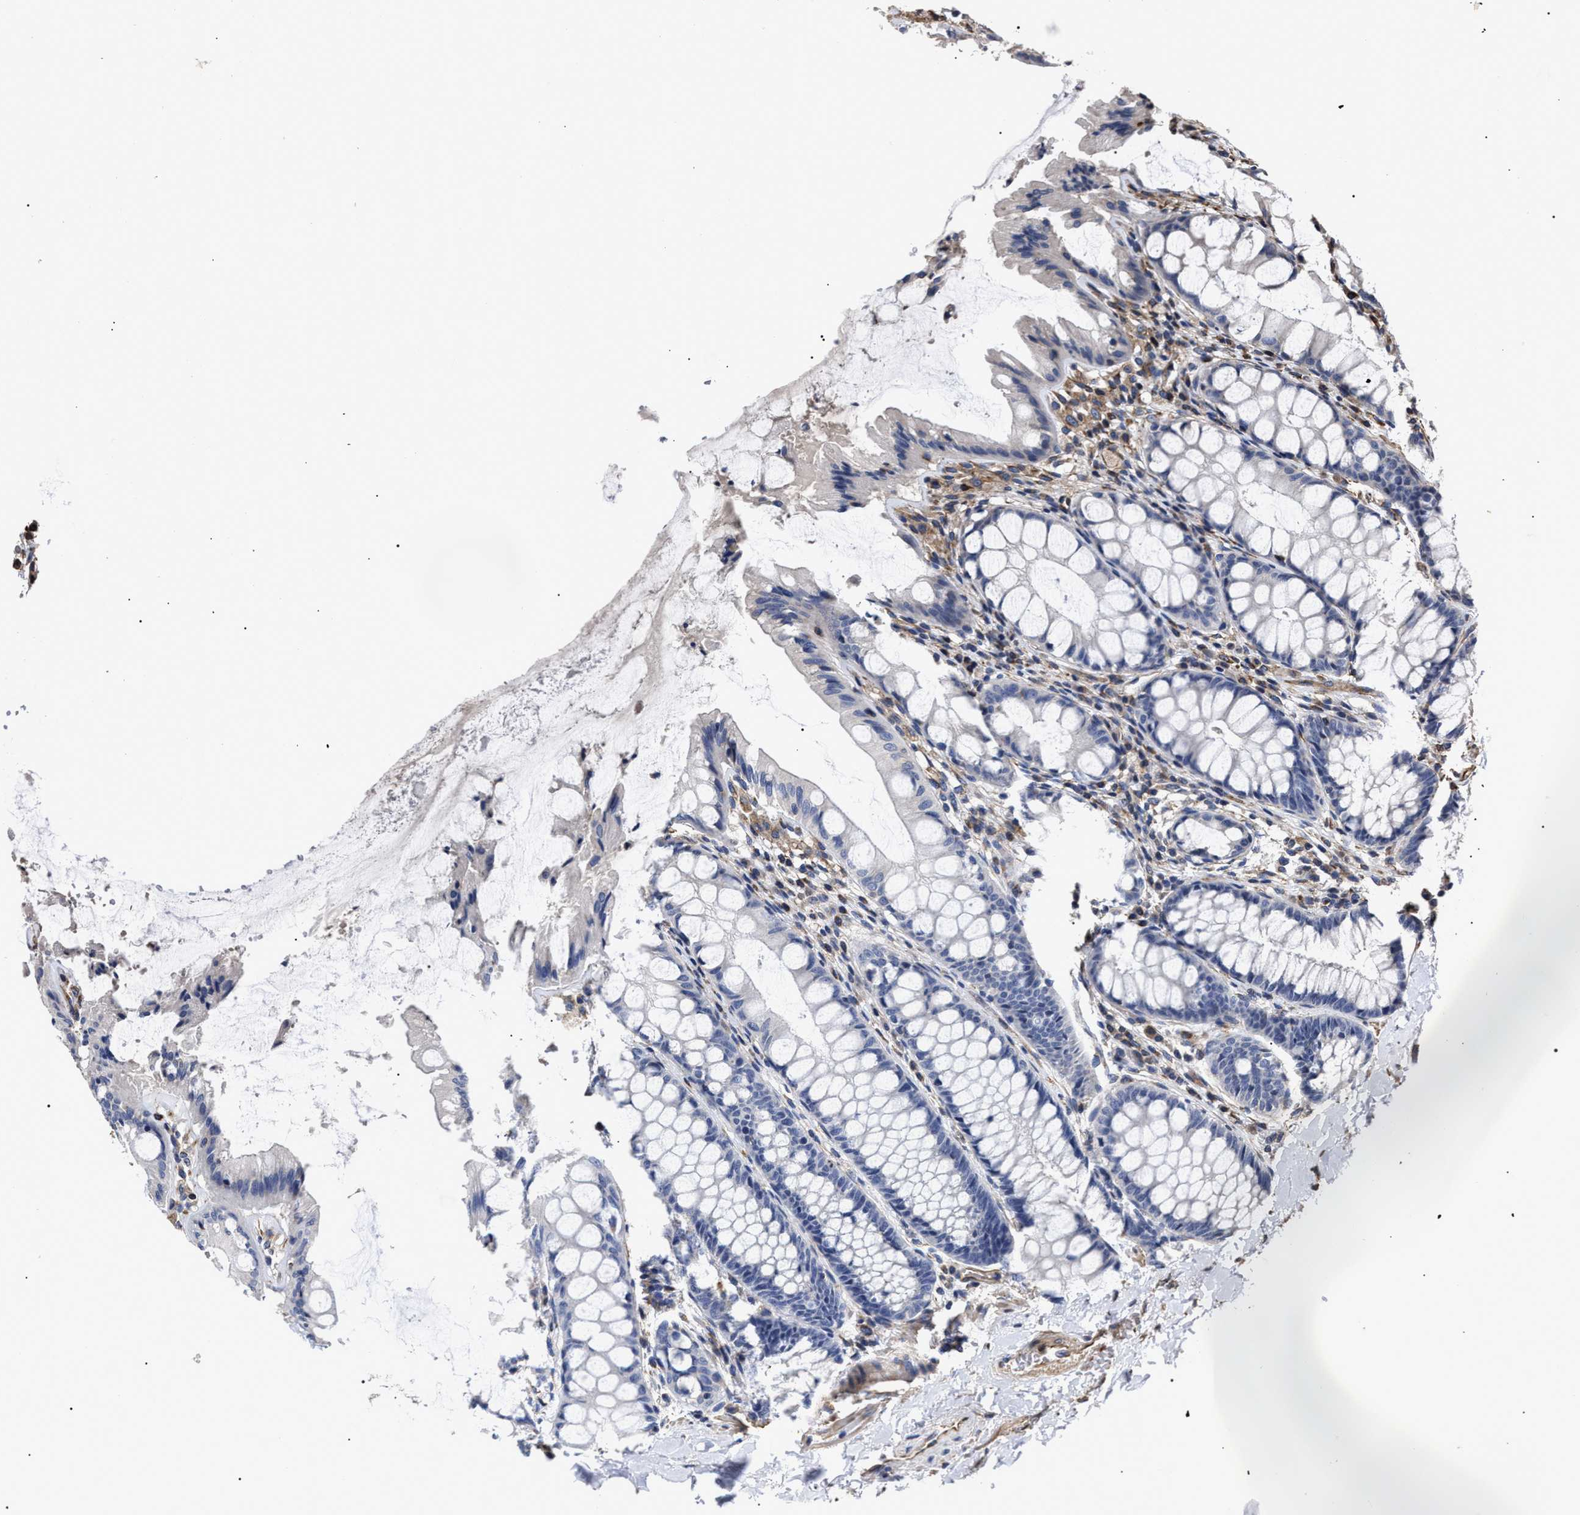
{"staining": {"intensity": "weak", "quantity": ">75%", "location": "cytoplasmic/membranous"}, "tissue": "colon", "cell_type": "Endothelial cells", "image_type": "normal", "snomed": [{"axis": "morphology", "description": "Normal tissue, NOS"}, {"axis": "topography", "description": "Colon"}], "caption": "Colon was stained to show a protein in brown. There is low levels of weak cytoplasmic/membranous expression in about >75% of endothelial cells. The protein of interest is shown in brown color, while the nuclei are stained blue.", "gene": "TSPAN33", "patient": {"sex": "male", "age": 47}}